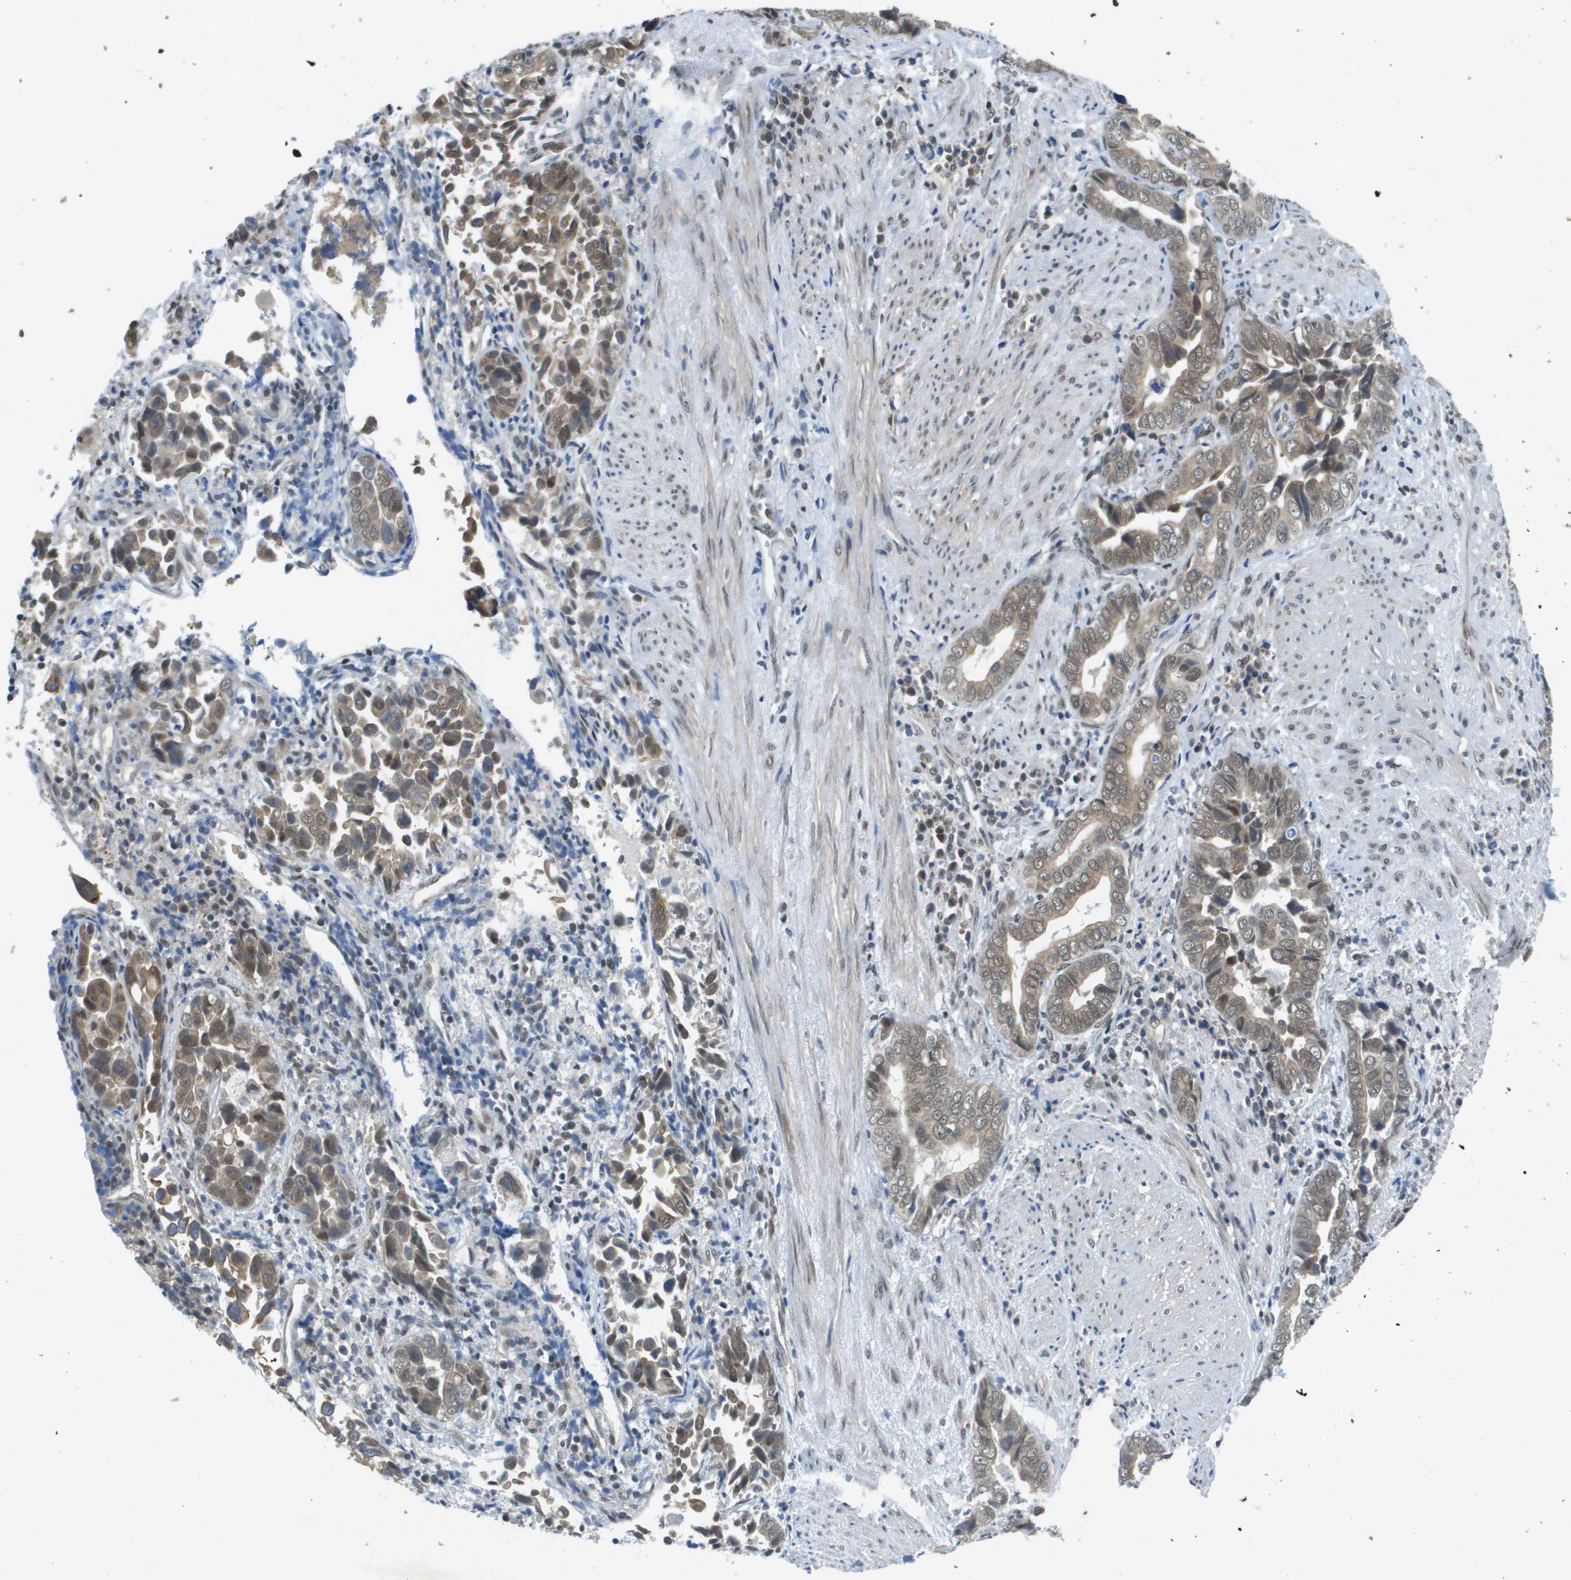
{"staining": {"intensity": "weak", "quantity": ">75%", "location": "cytoplasmic/membranous"}, "tissue": "liver cancer", "cell_type": "Tumor cells", "image_type": "cancer", "snomed": [{"axis": "morphology", "description": "Cholangiocarcinoma"}, {"axis": "topography", "description": "Liver"}], "caption": "IHC of cholangiocarcinoma (liver) exhibits low levels of weak cytoplasmic/membranous positivity in about >75% of tumor cells.", "gene": "ARID1B", "patient": {"sex": "female", "age": 79}}